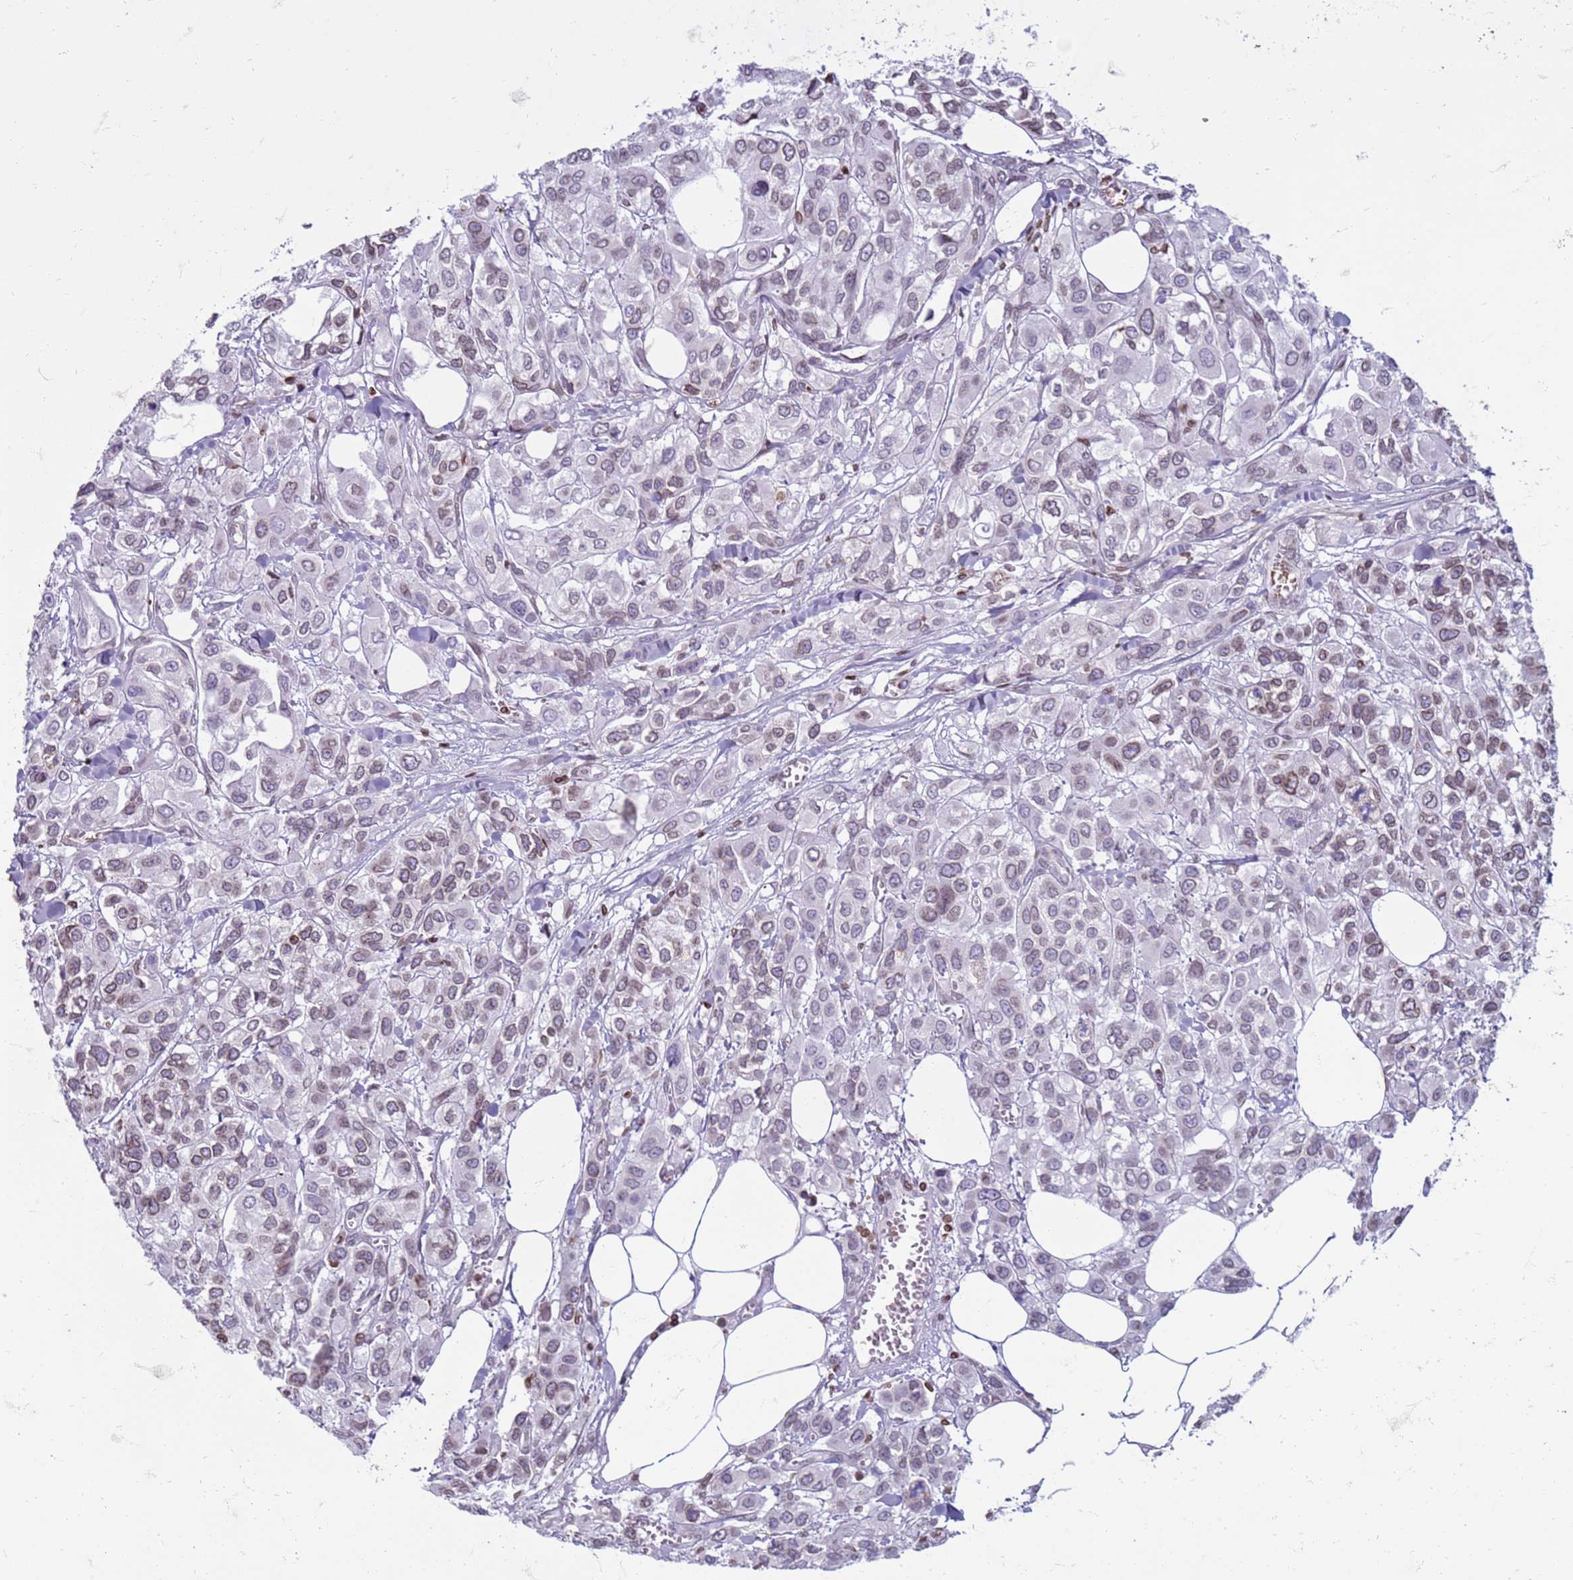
{"staining": {"intensity": "moderate", "quantity": "<25%", "location": "cytoplasmic/membranous,nuclear"}, "tissue": "urothelial cancer", "cell_type": "Tumor cells", "image_type": "cancer", "snomed": [{"axis": "morphology", "description": "Urothelial carcinoma, High grade"}, {"axis": "topography", "description": "Urinary bladder"}], "caption": "Immunohistochemical staining of human high-grade urothelial carcinoma shows low levels of moderate cytoplasmic/membranous and nuclear staining in approximately <25% of tumor cells.", "gene": "METTL25B", "patient": {"sex": "male", "age": 67}}